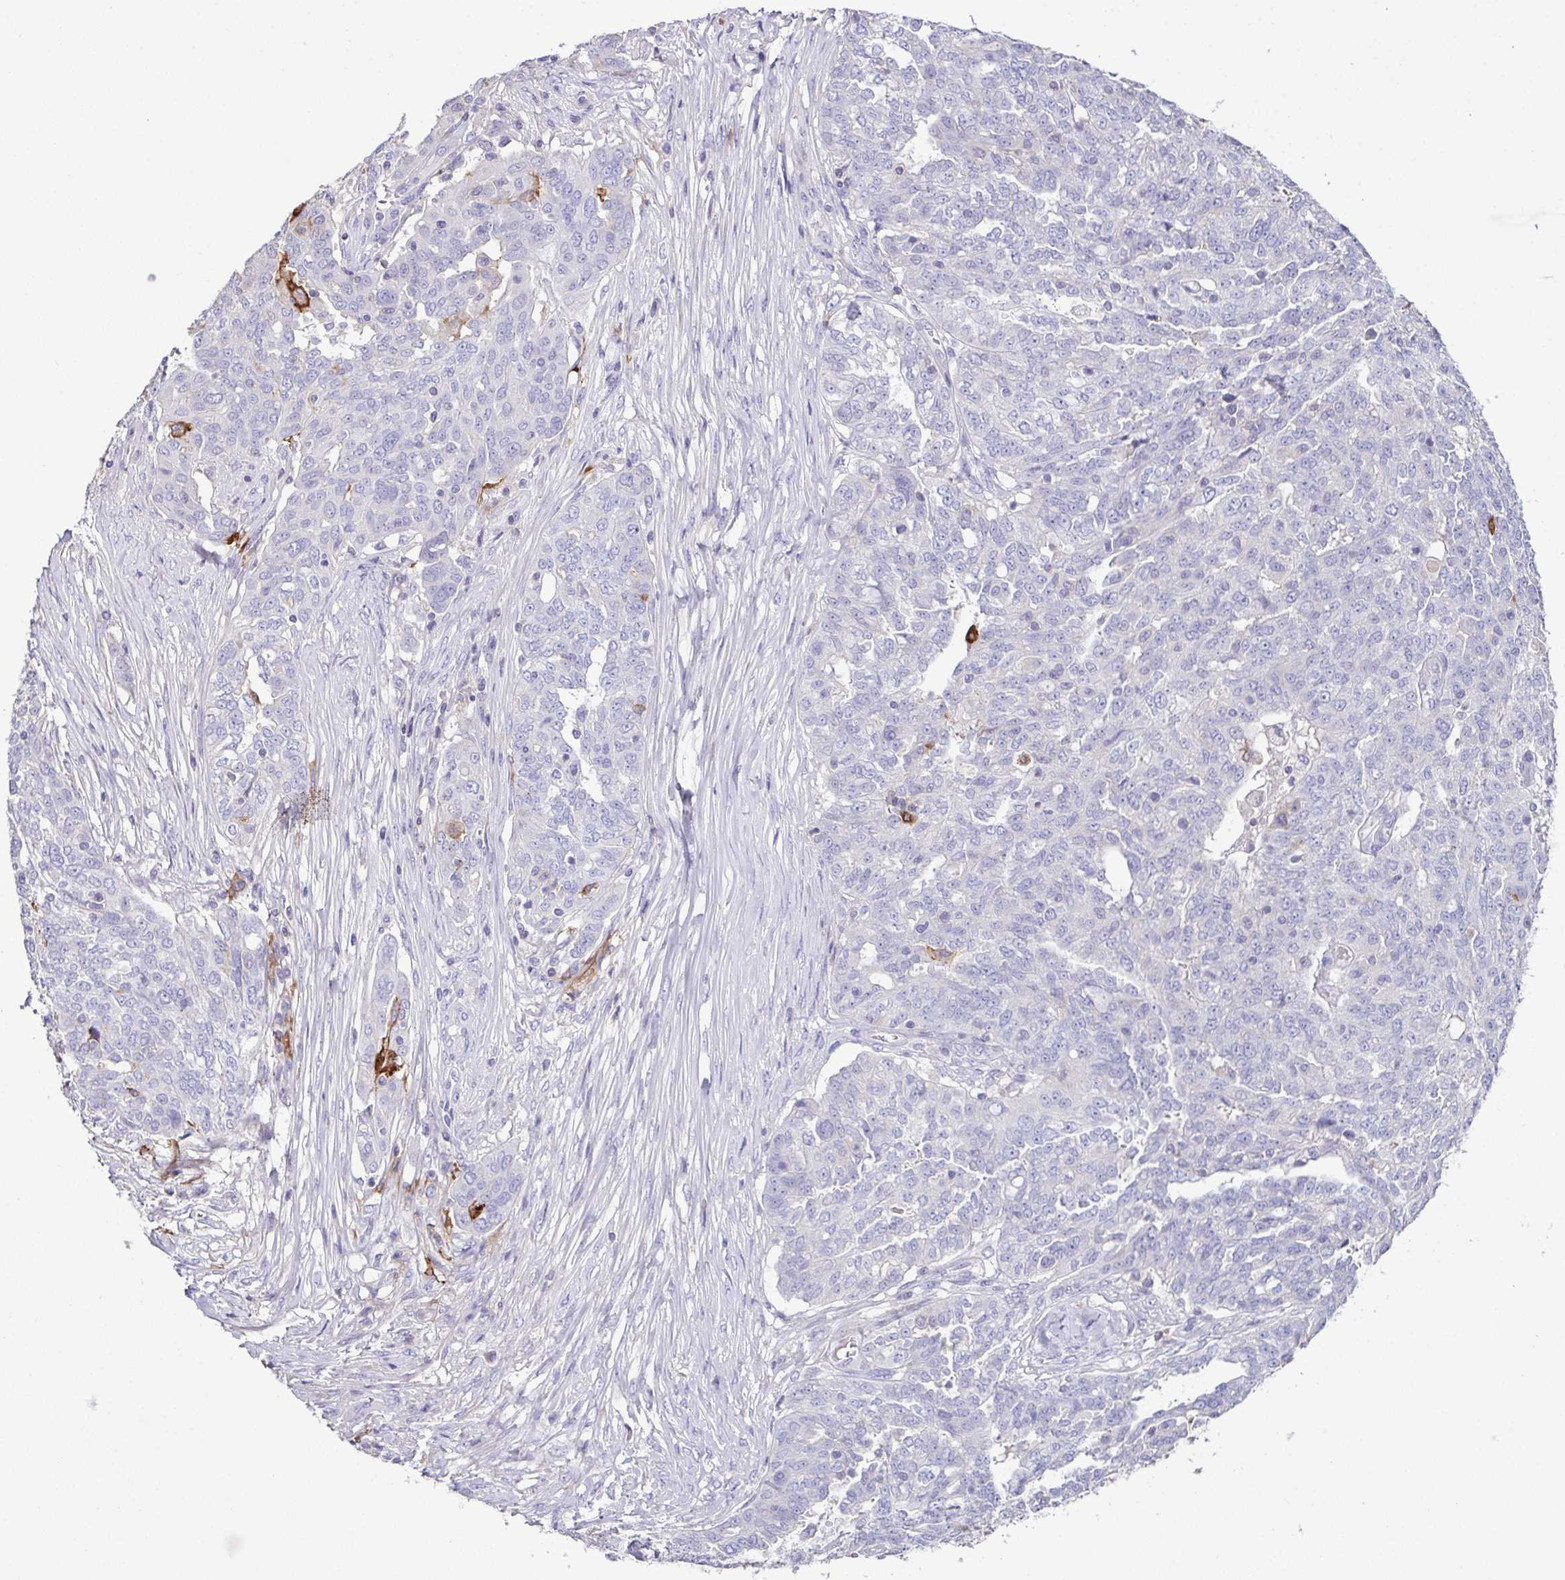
{"staining": {"intensity": "negative", "quantity": "none", "location": "none"}, "tissue": "ovarian cancer", "cell_type": "Tumor cells", "image_type": "cancer", "snomed": [{"axis": "morphology", "description": "Cystadenocarcinoma, serous, NOS"}, {"axis": "topography", "description": "Ovary"}], "caption": "Serous cystadenocarcinoma (ovarian) stained for a protein using immunohistochemistry (IHC) exhibits no expression tumor cells.", "gene": "MARCO", "patient": {"sex": "female", "age": 67}}